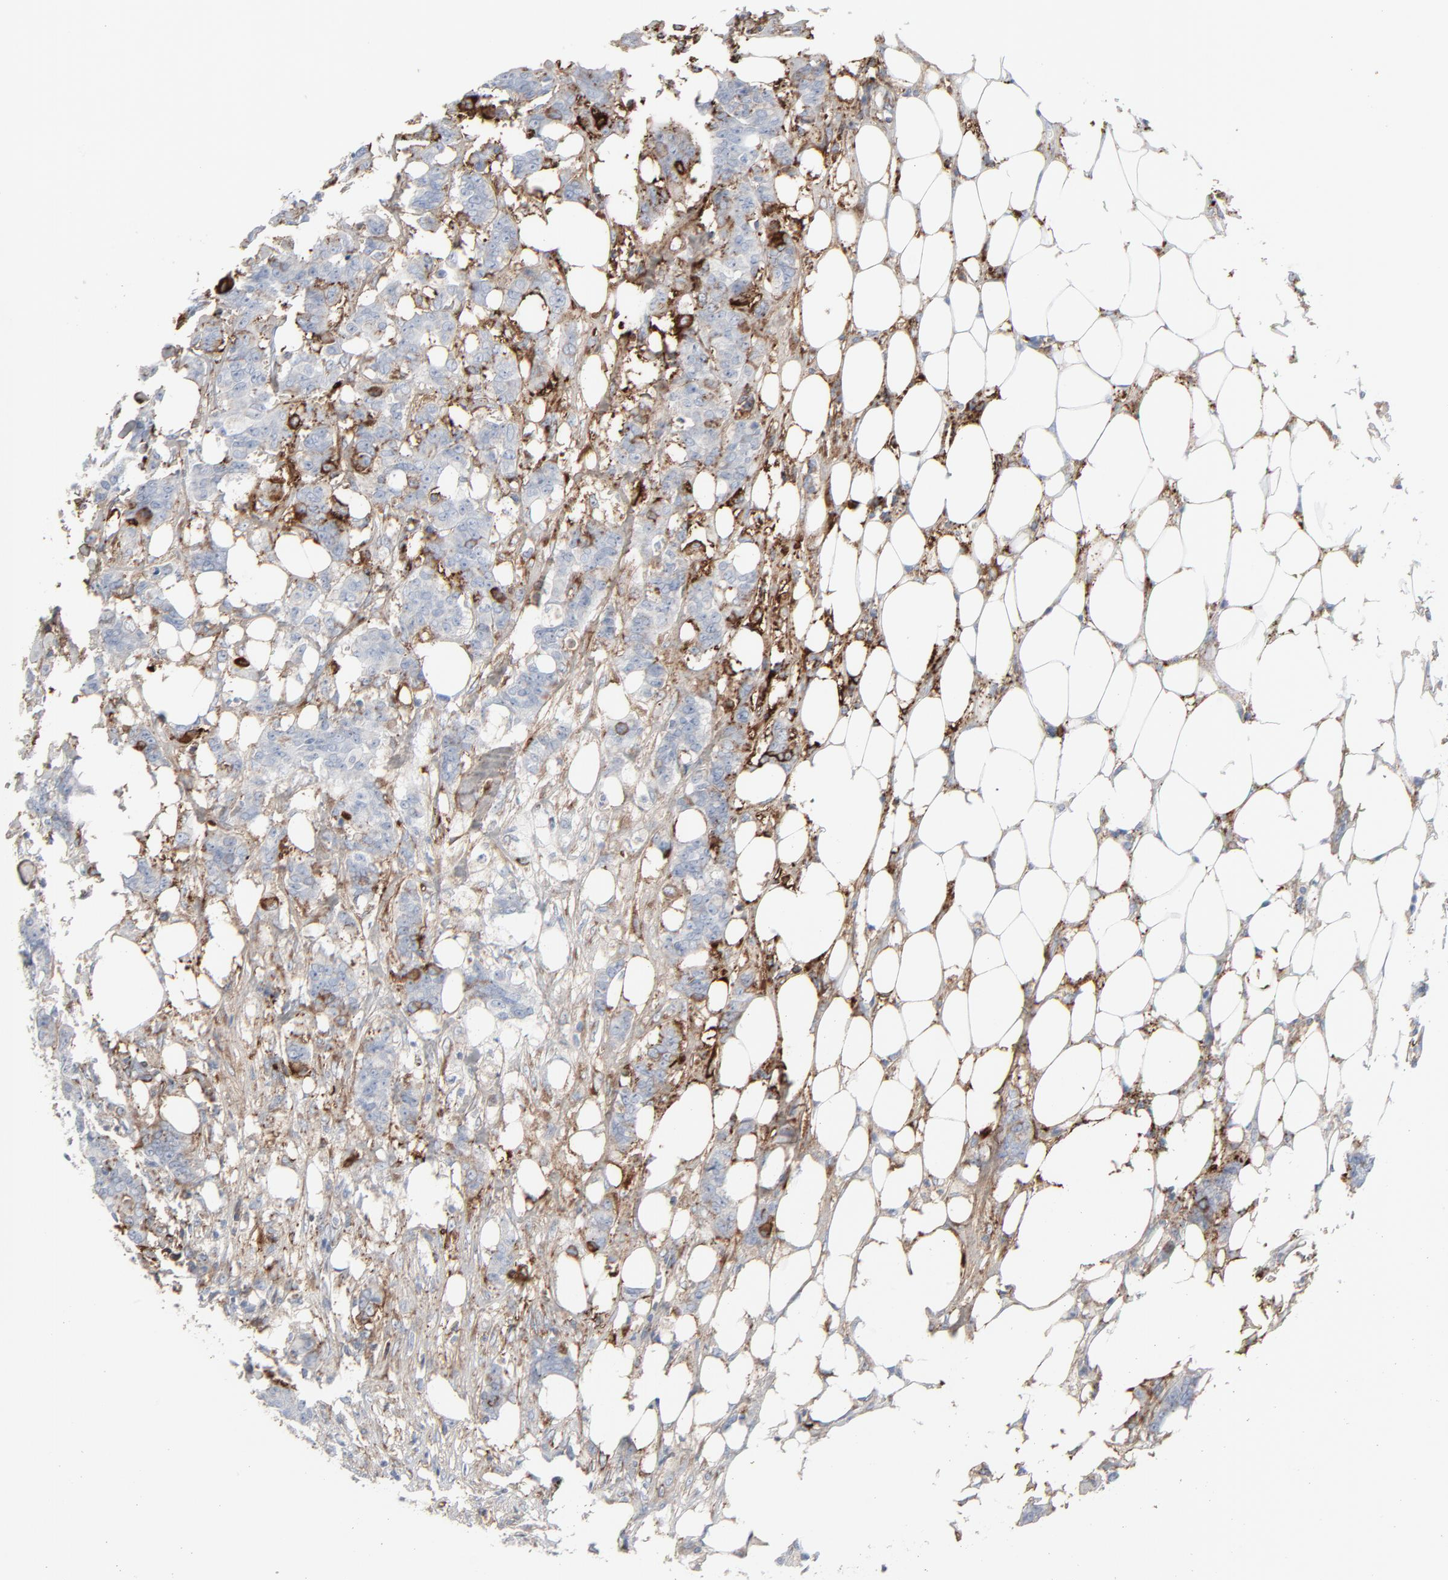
{"staining": {"intensity": "negative", "quantity": "none", "location": "none"}, "tissue": "breast cancer", "cell_type": "Tumor cells", "image_type": "cancer", "snomed": [{"axis": "morphology", "description": "Duct carcinoma"}, {"axis": "topography", "description": "Breast"}], "caption": "Immunohistochemical staining of human breast cancer (infiltrating ductal carcinoma) displays no significant staining in tumor cells.", "gene": "BGN", "patient": {"sex": "female", "age": 40}}